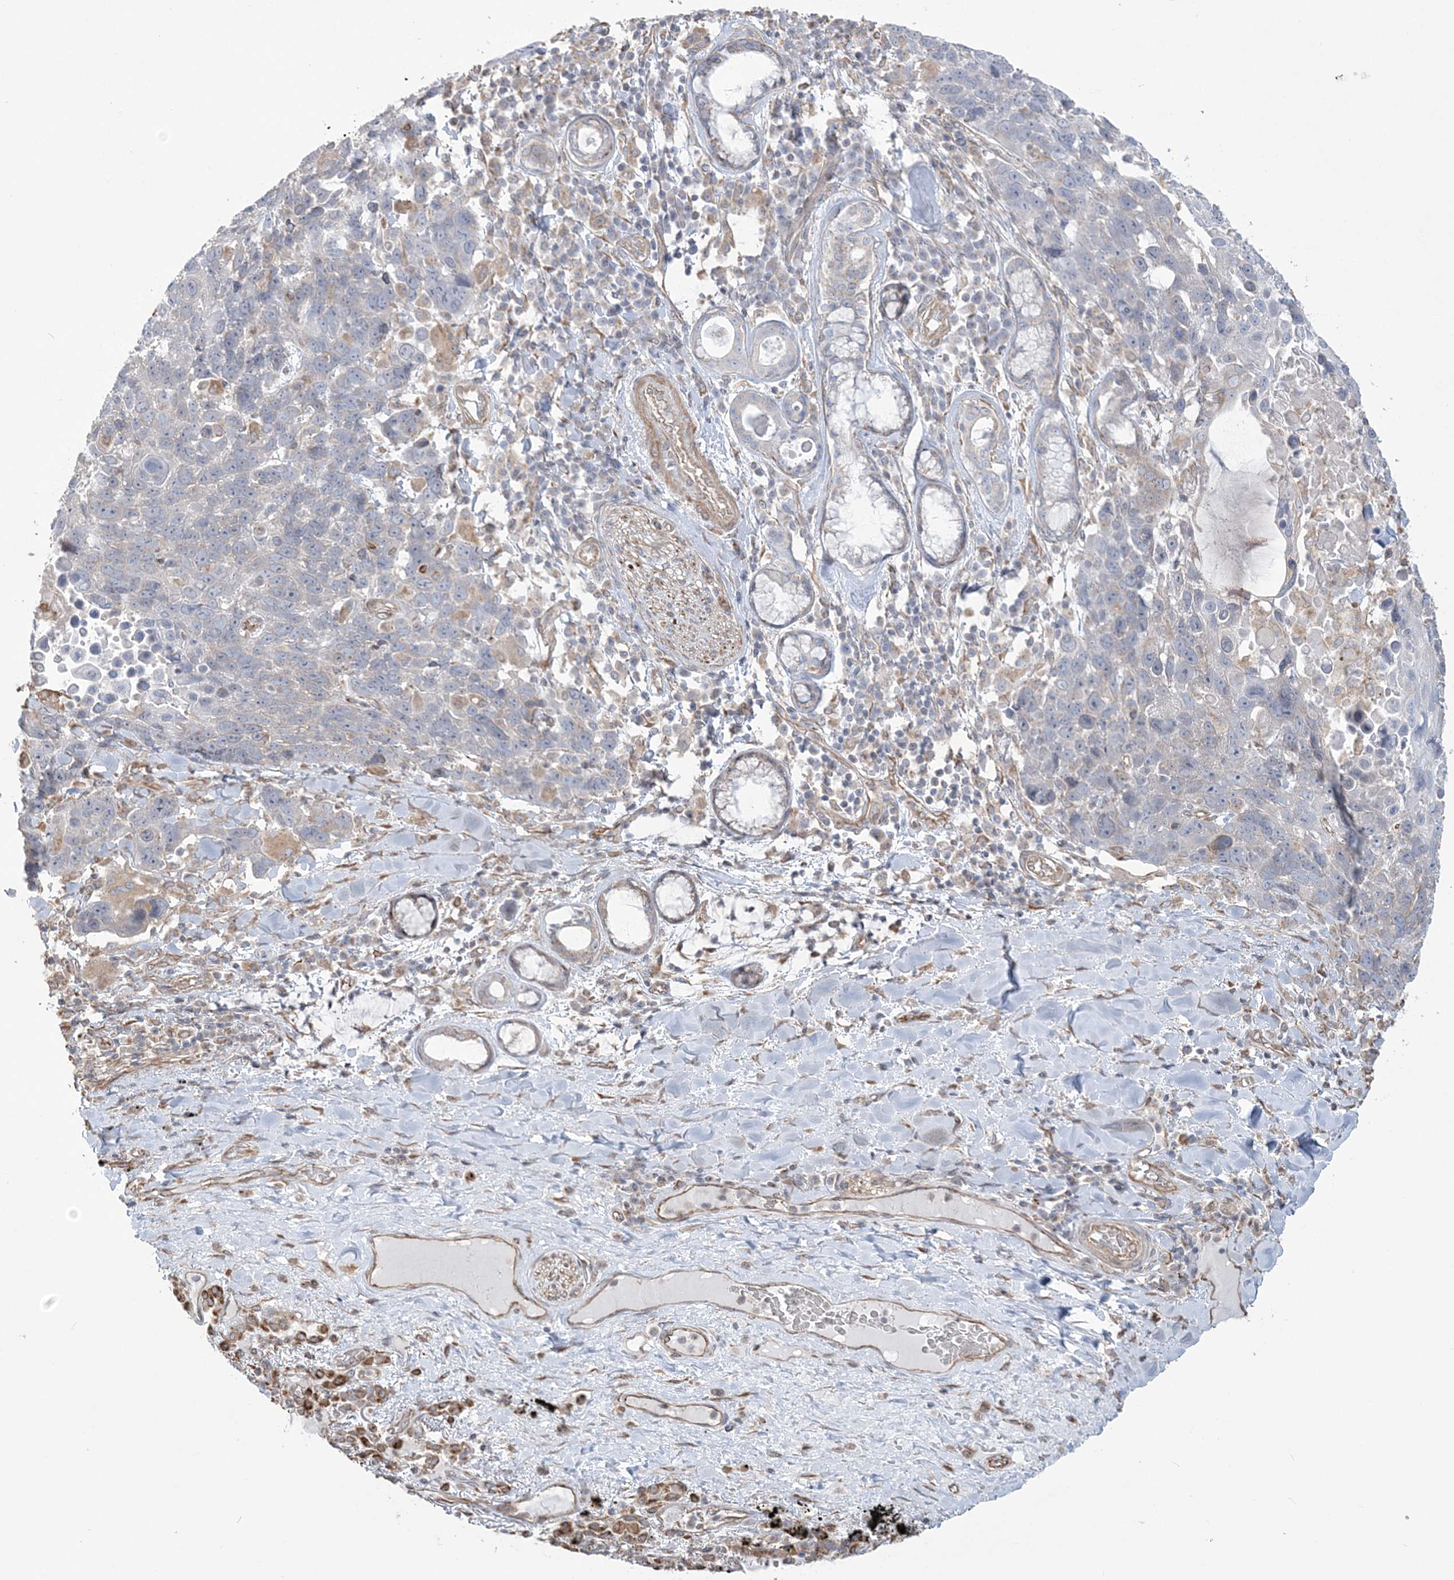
{"staining": {"intensity": "negative", "quantity": "none", "location": "none"}, "tissue": "lung cancer", "cell_type": "Tumor cells", "image_type": "cancer", "snomed": [{"axis": "morphology", "description": "Squamous cell carcinoma, NOS"}, {"axis": "topography", "description": "Lung"}], "caption": "High power microscopy photomicrograph of an immunohistochemistry (IHC) micrograph of lung cancer, revealing no significant staining in tumor cells.", "gene": "ZNF821", "patient": {"sex": "male", "age": 66}}